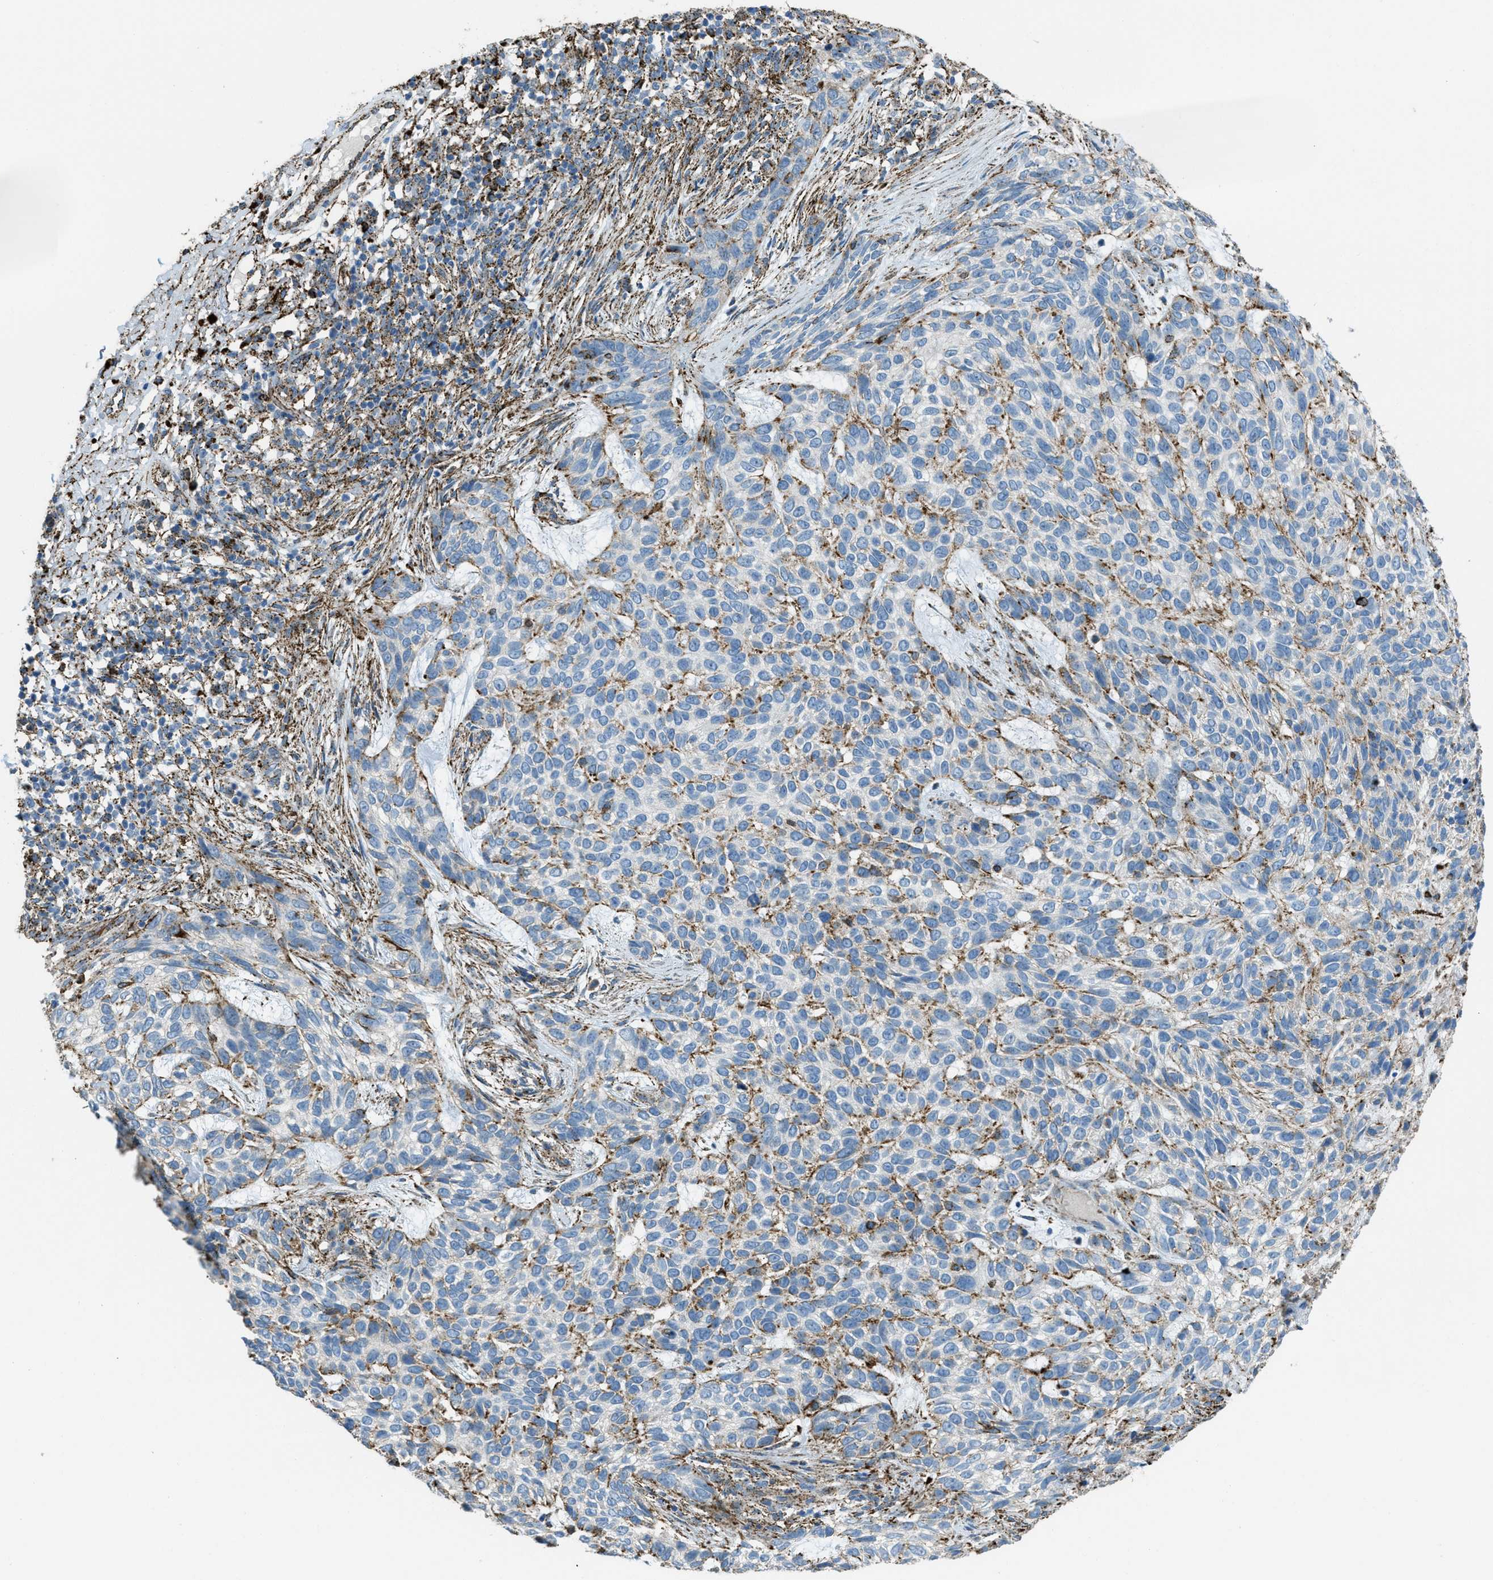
{"staining": {"intensity": "moderate", "quantity": "25%-75%", "location": "cytoplasmic/membranous"}, "tissue": "skin cancer", "cell_type": "Tumor cells", "image_type": "cancer", "snomed": [{"axis": "morphology", "description": "Normal tissue, NOS"}, {"axis": "morphology", "description": "Basal cell carcinoma"}, {"axis": "topography", "description": "Skin"}], "caption": "Immunohistochemistry (IHC) photomicrograph of neoplastic tissue: human basal cell carcinoma (skin) stained using IHC demonstrates medium levels of moderate protein expression localized specifically in the cytoplasmic/membranous of tumor cells, appearing as a cytoplasmic/membranous brown color.", "gene": "SCARB2", "patient": {"sex": "male", "age": 79}}